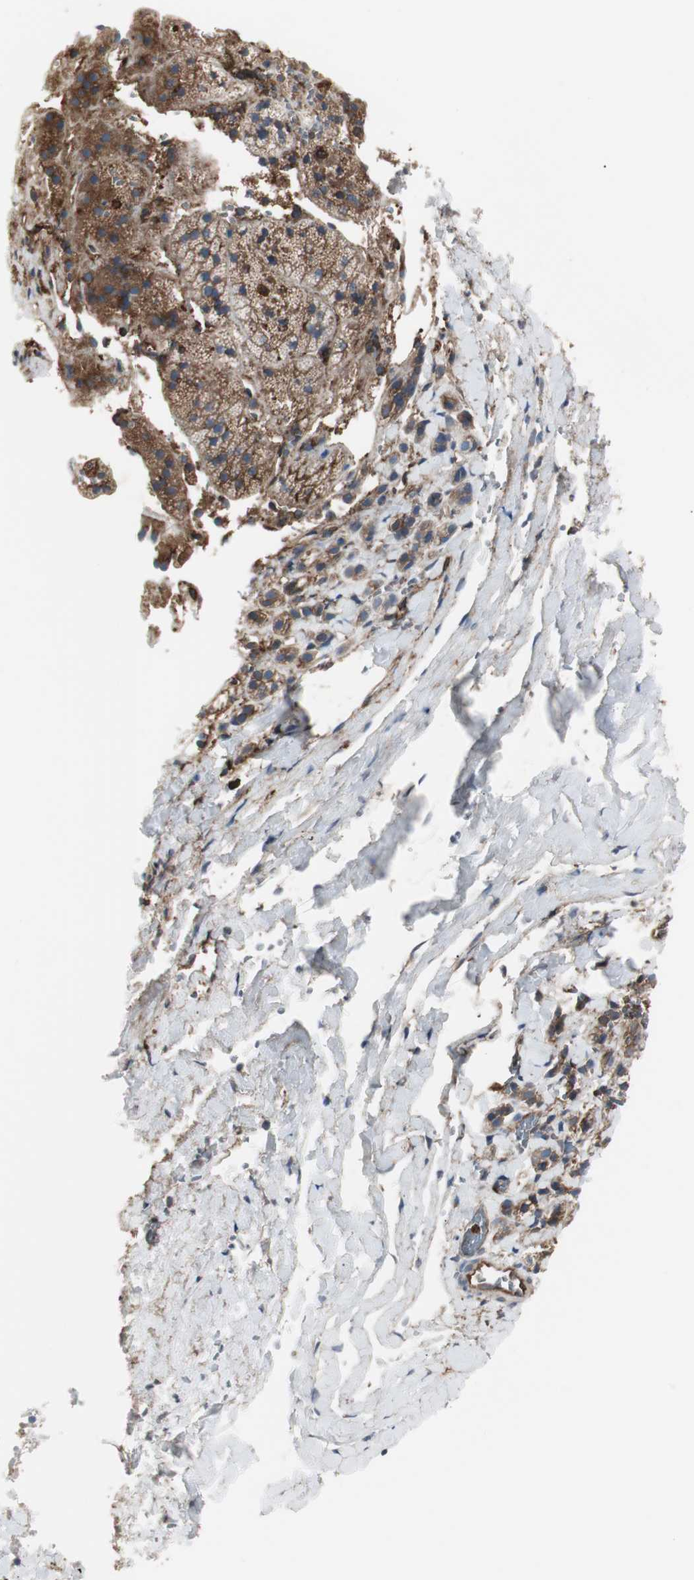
{"staining": {"intensity": "moderate", "quantity": ">75%", "location": "cytoplasmic/membranous"}, "tissue": "adrenal gland", "cell_type": "Glandular cells", "image_type": "normal", "snomed": [{"axis": "morphology", "description": "Normal tissue, NOS"}, {"axis": "topography", "description": "Adrenal gland"}], "caption": "Immunohistochemical staining of unremarkable adrenal gland shows >75% levels of moderate cytoplasmic/membranous protein expression in about >75% of glandular cells.", "gene": "B2M", "patient": {"sex": "female", "age": 44}}